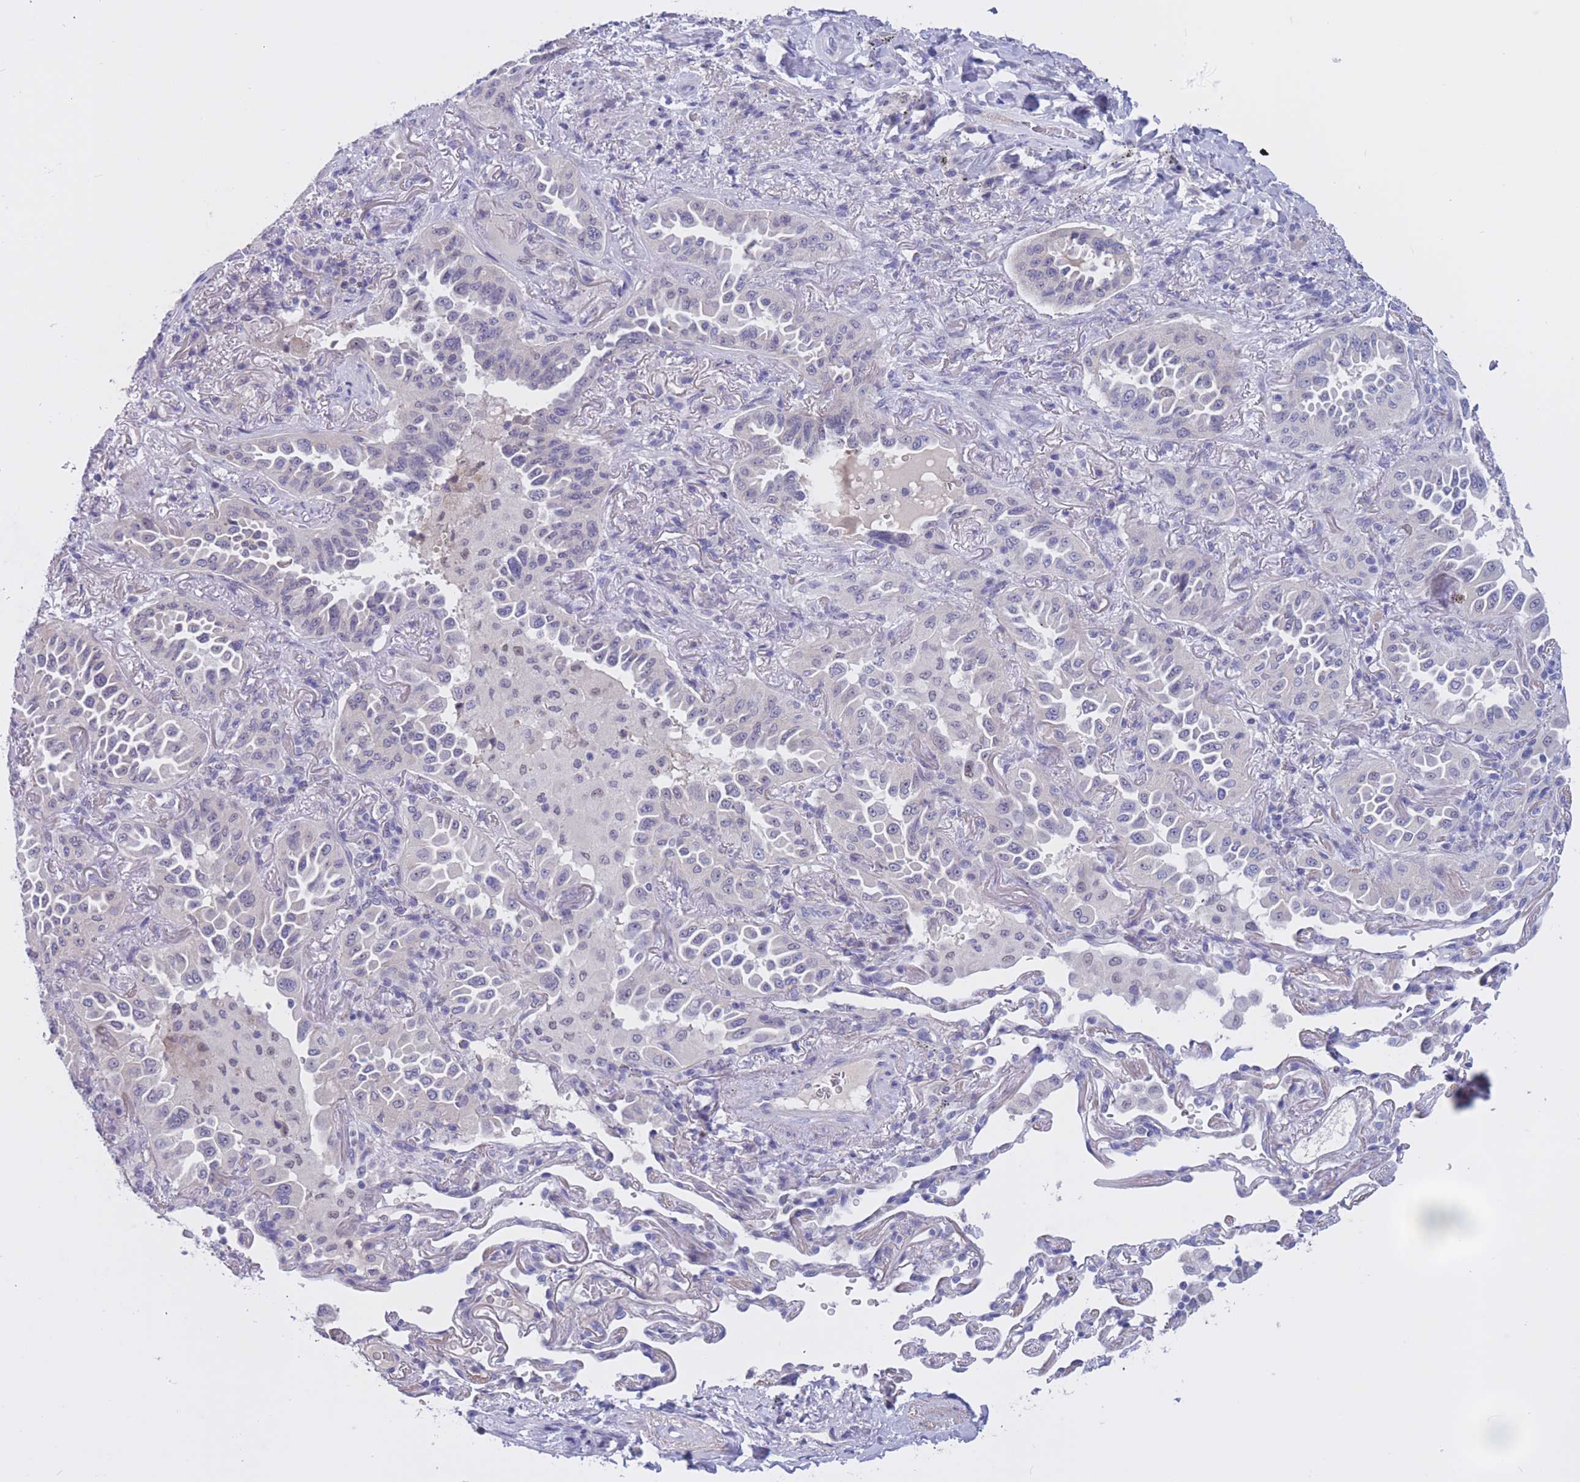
{"staining": {"intensity": "negative", "quantity": "none", "location": "none"}, "tissue": "lung cancer", "cell_type": "Tumor cells", "image_type": "cancer", "snomed": [{"axis": "morphology", "description": "Adenocarcinoma, NOS"}, {"axis": "topography", "description": "Lung"}], "caption": "Immunohistochemistry (IHC) photomicrograph of neoplastic tissue: human adenocarcinoma (lung) stained with DAB (3,3'-diaminobenzidine) exhibits no significant protein positivity in tumor cells.", "gene": "BOP1", "patient": {"sex": "female", "age": 69}}